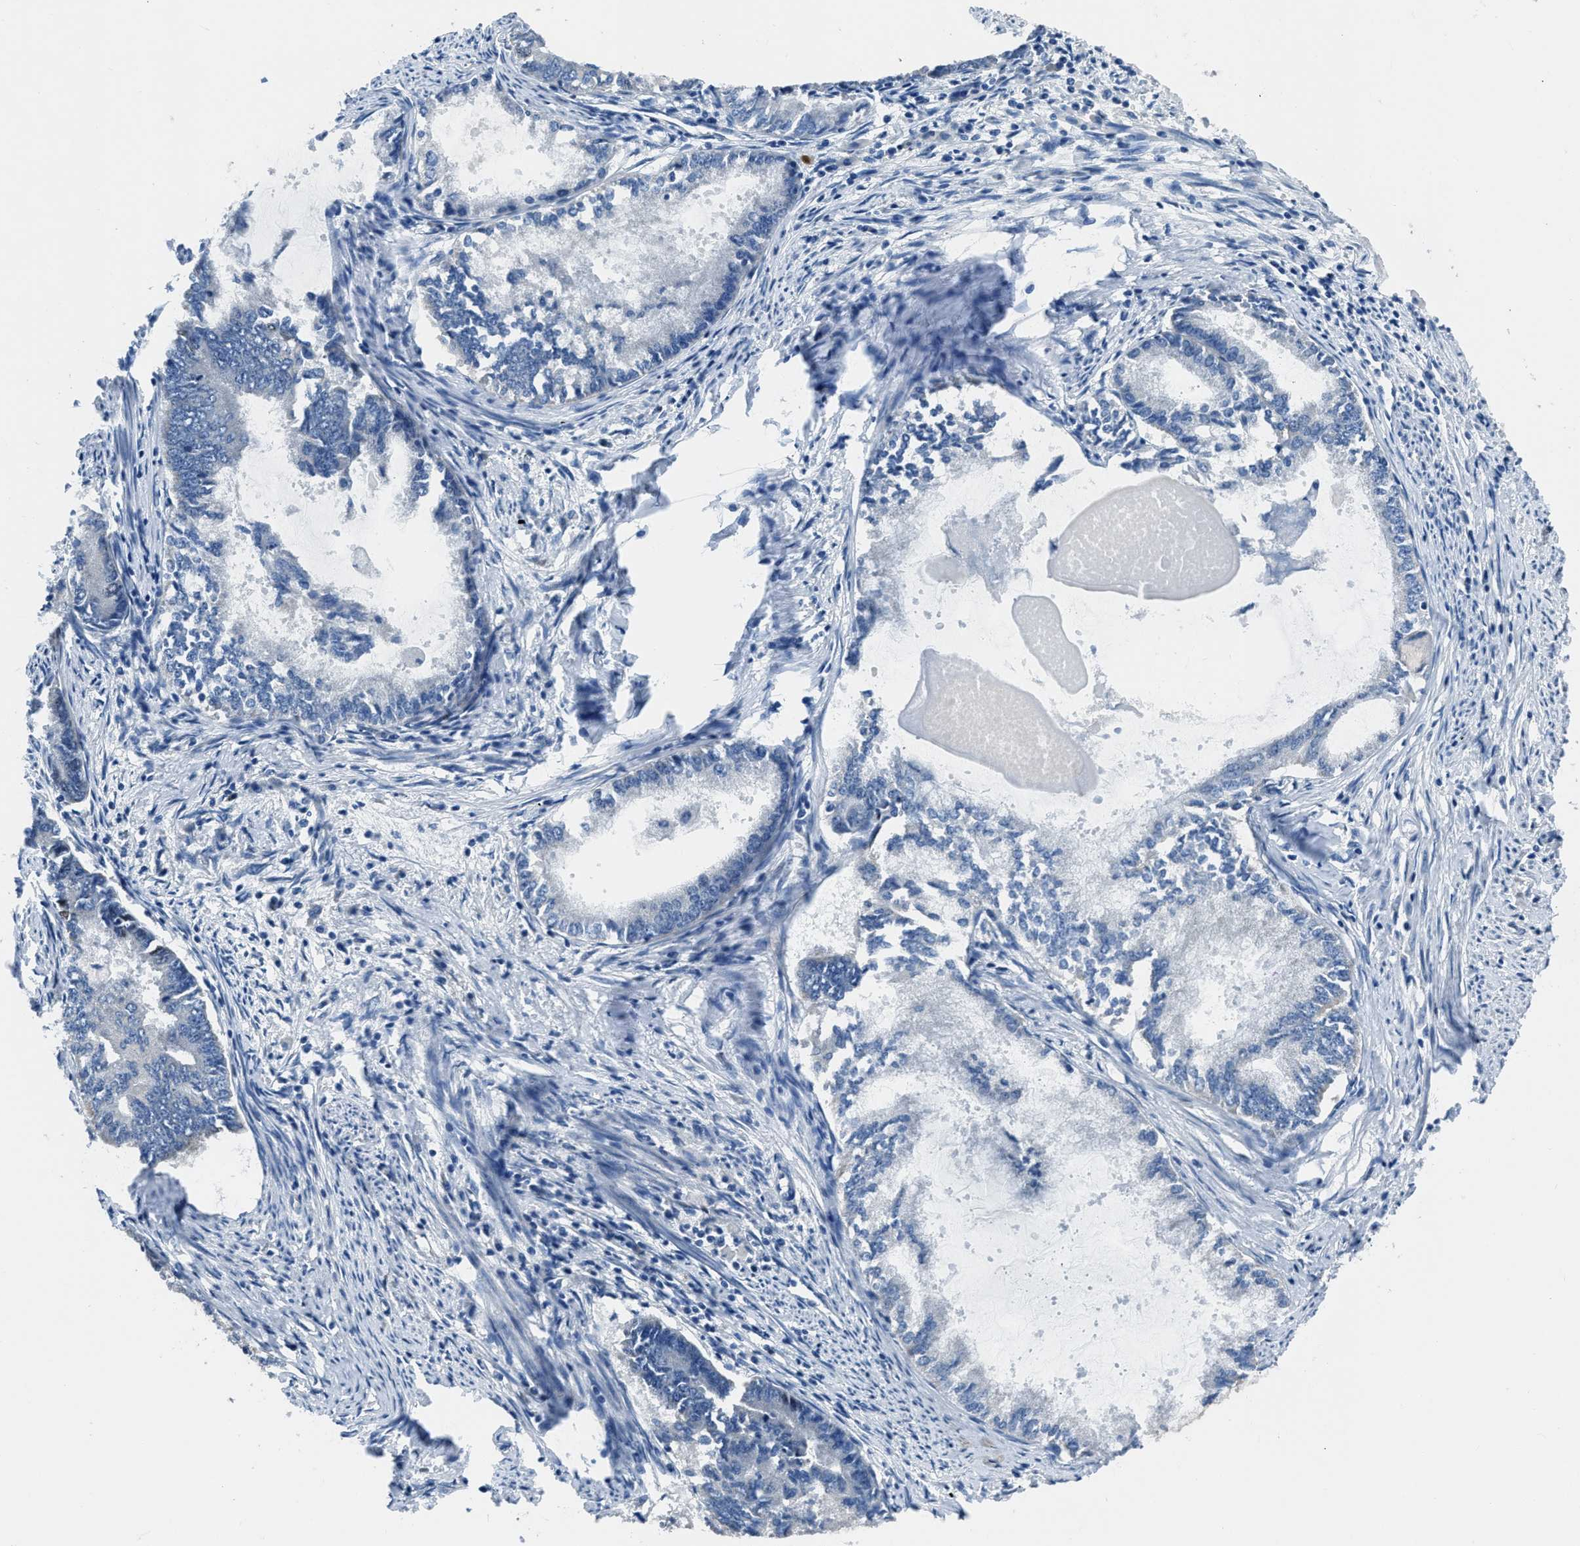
{"staining": {"intensity": "negative", "quantity": "none", "location": "none"}, "tissue": "endometrial cancer", "cell_type": "Tumor cells", "image_type": "cancer", "snomed": [{"axis": "morphology", "description": "Adenocarcinoma, NOS"}, {"axis": "topography", "description": "Endometrium"}], "caption": "The histopathology image displays no significant expression in tumor cells of adenocarcinoma (endometrial).", "gene": "EGR1", "patient": {"sex": "female", "age": 86}}